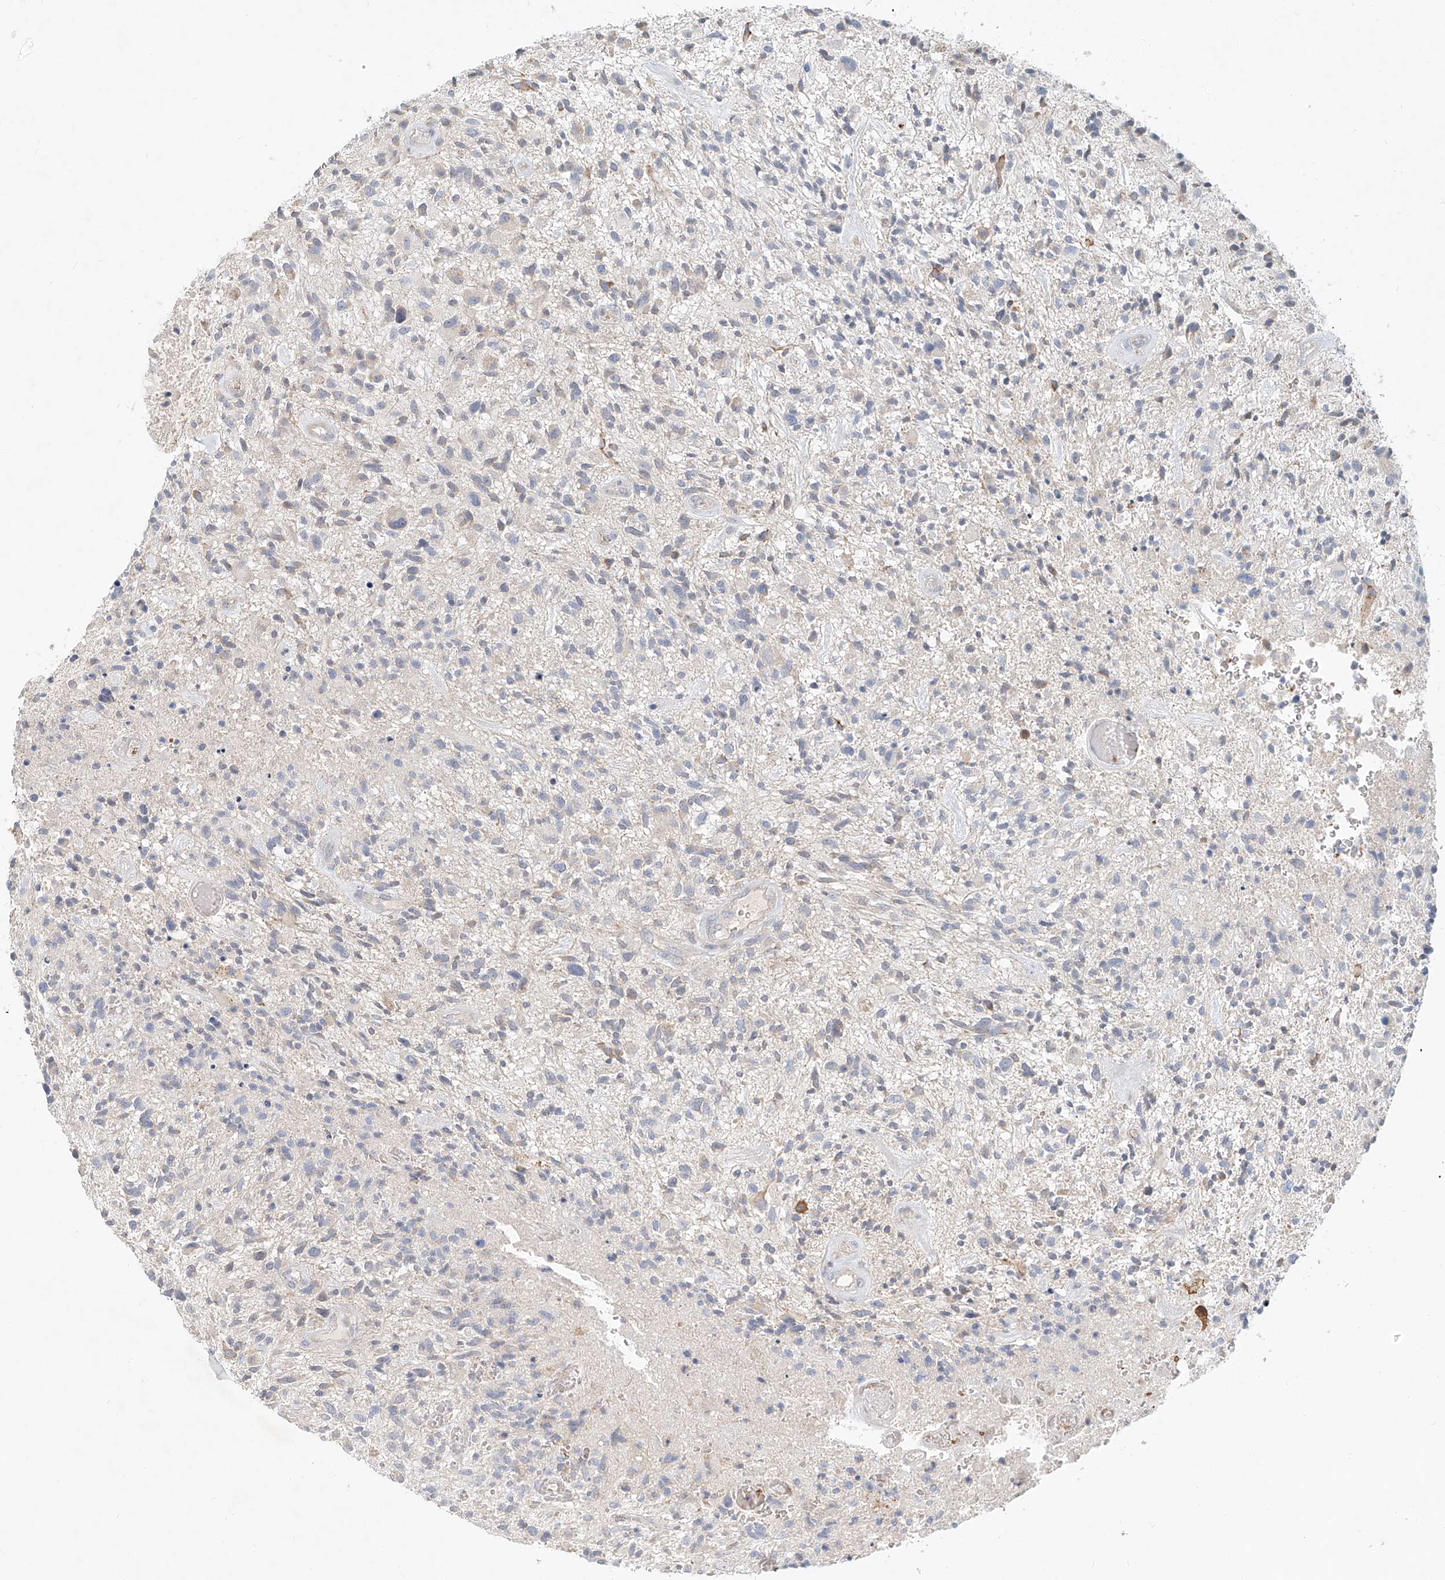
{"staining": {"intensity": "negative", "quantity": "none", "location": "none"}, "tissue": "glioma", "cell_type": "Tumor cells", "image_type": "cancer", "snomed": [{"axis": "morphology", "description": "Glioma, malignant, High grade"}, {"axis": "topography", "description": "Brain"}], "caption": "Immunohistochemistry micrograph of neoplastic tissue: glioma stained with DAB shows no significant protein positivity in tumor cells.", "gene": "SYTL3", "patient": {"sex": "male", "age": 47}}